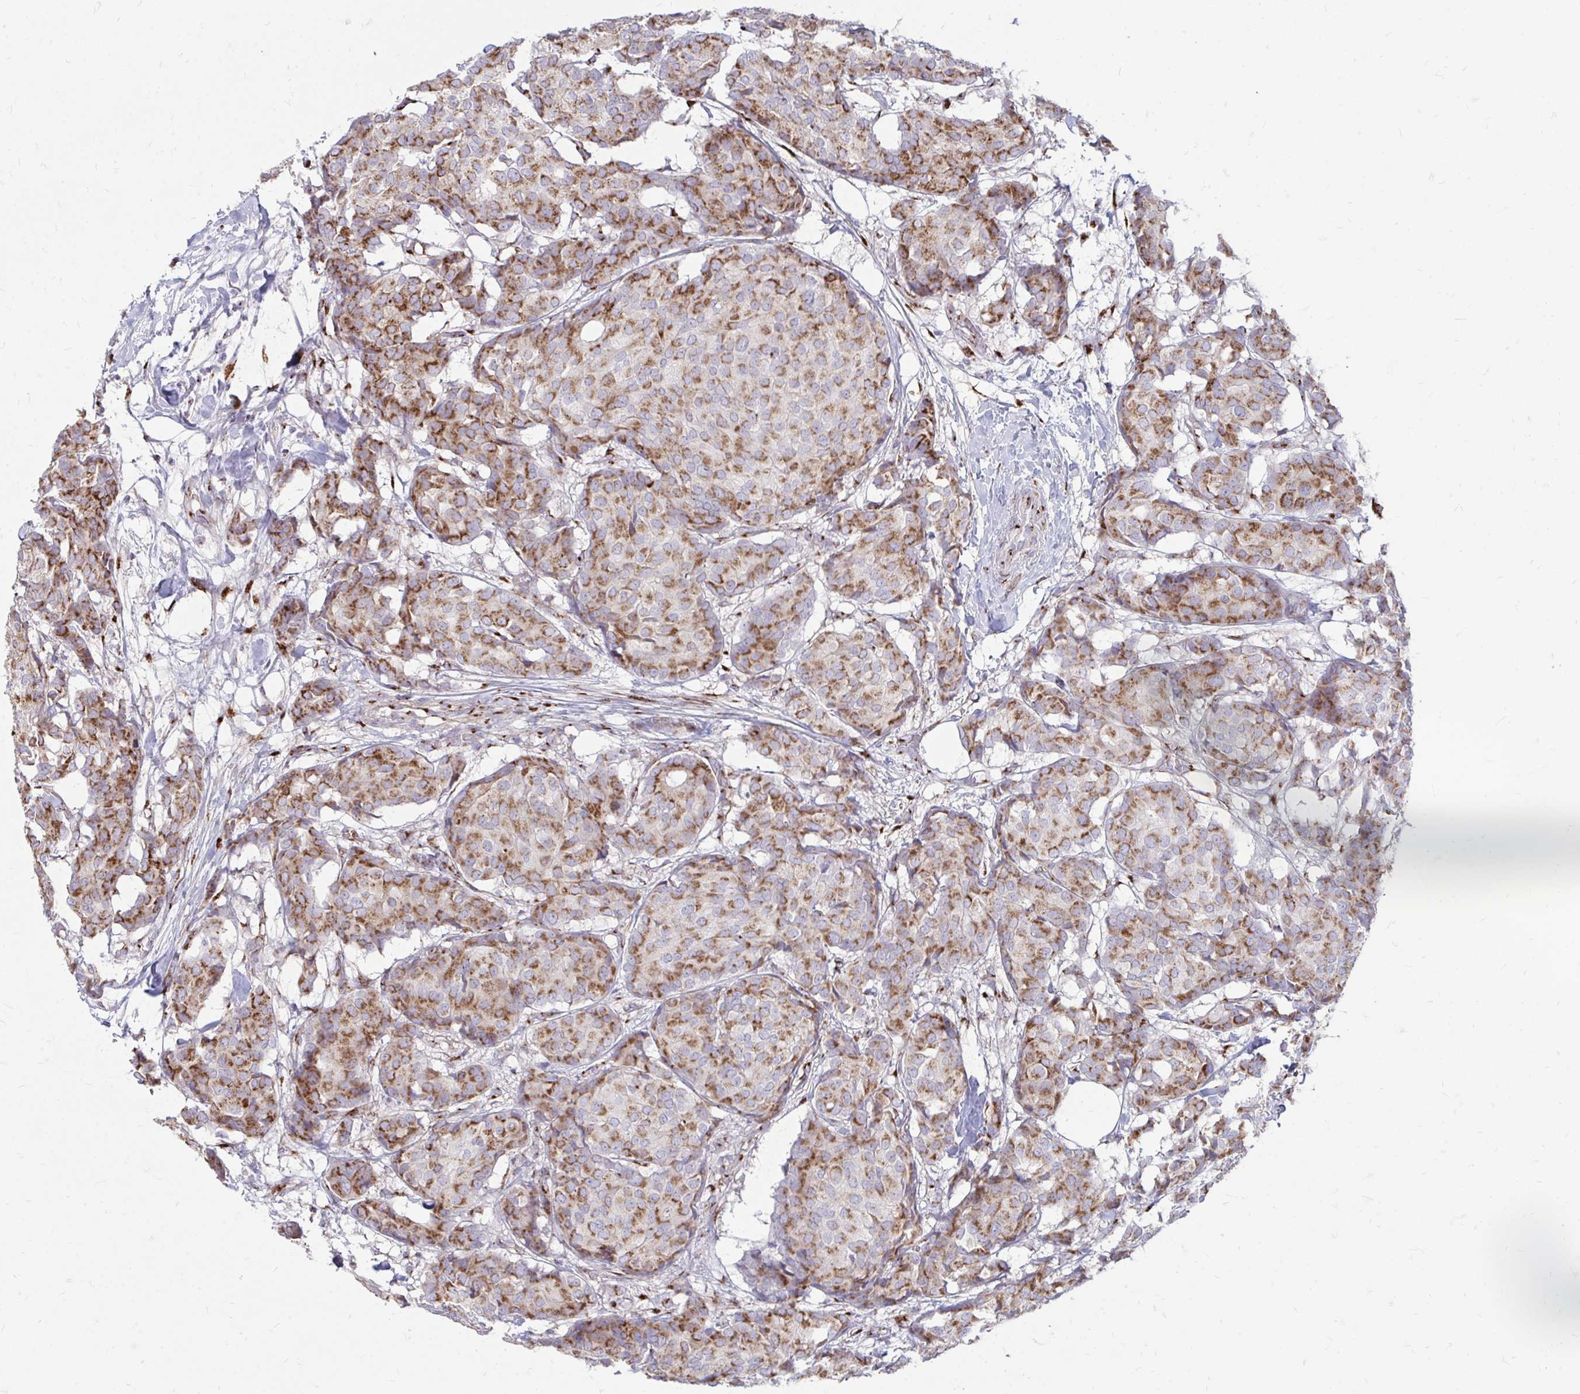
{"staining": {"intensity": "strong", "quantity": ">75%", "location": "cytoplasmic/membranous"}, "tissue": "breast cancer", "cell_type": "Tumor cells", "image_type": "cancer", "snomed": [{"axis": "morphology", "description": "Duct carcinoma"}, {"axis": "topography", "description": "Breast"}], "caption": "Immunohistochemical staining of human infiltrating ductal carcinoma (breast) exhibits high levels of strong cytoplasmic/membranous expression in approximately >75% of tumor cells. The staining is performed using DAB (3,3'-diaminobenzidine) brown chromogen to label protein expression. The nuclei are counter-stained blue using hematoxylin.", "gene": "RAB6B", "patient": {"sex": "female", "age": 75}}